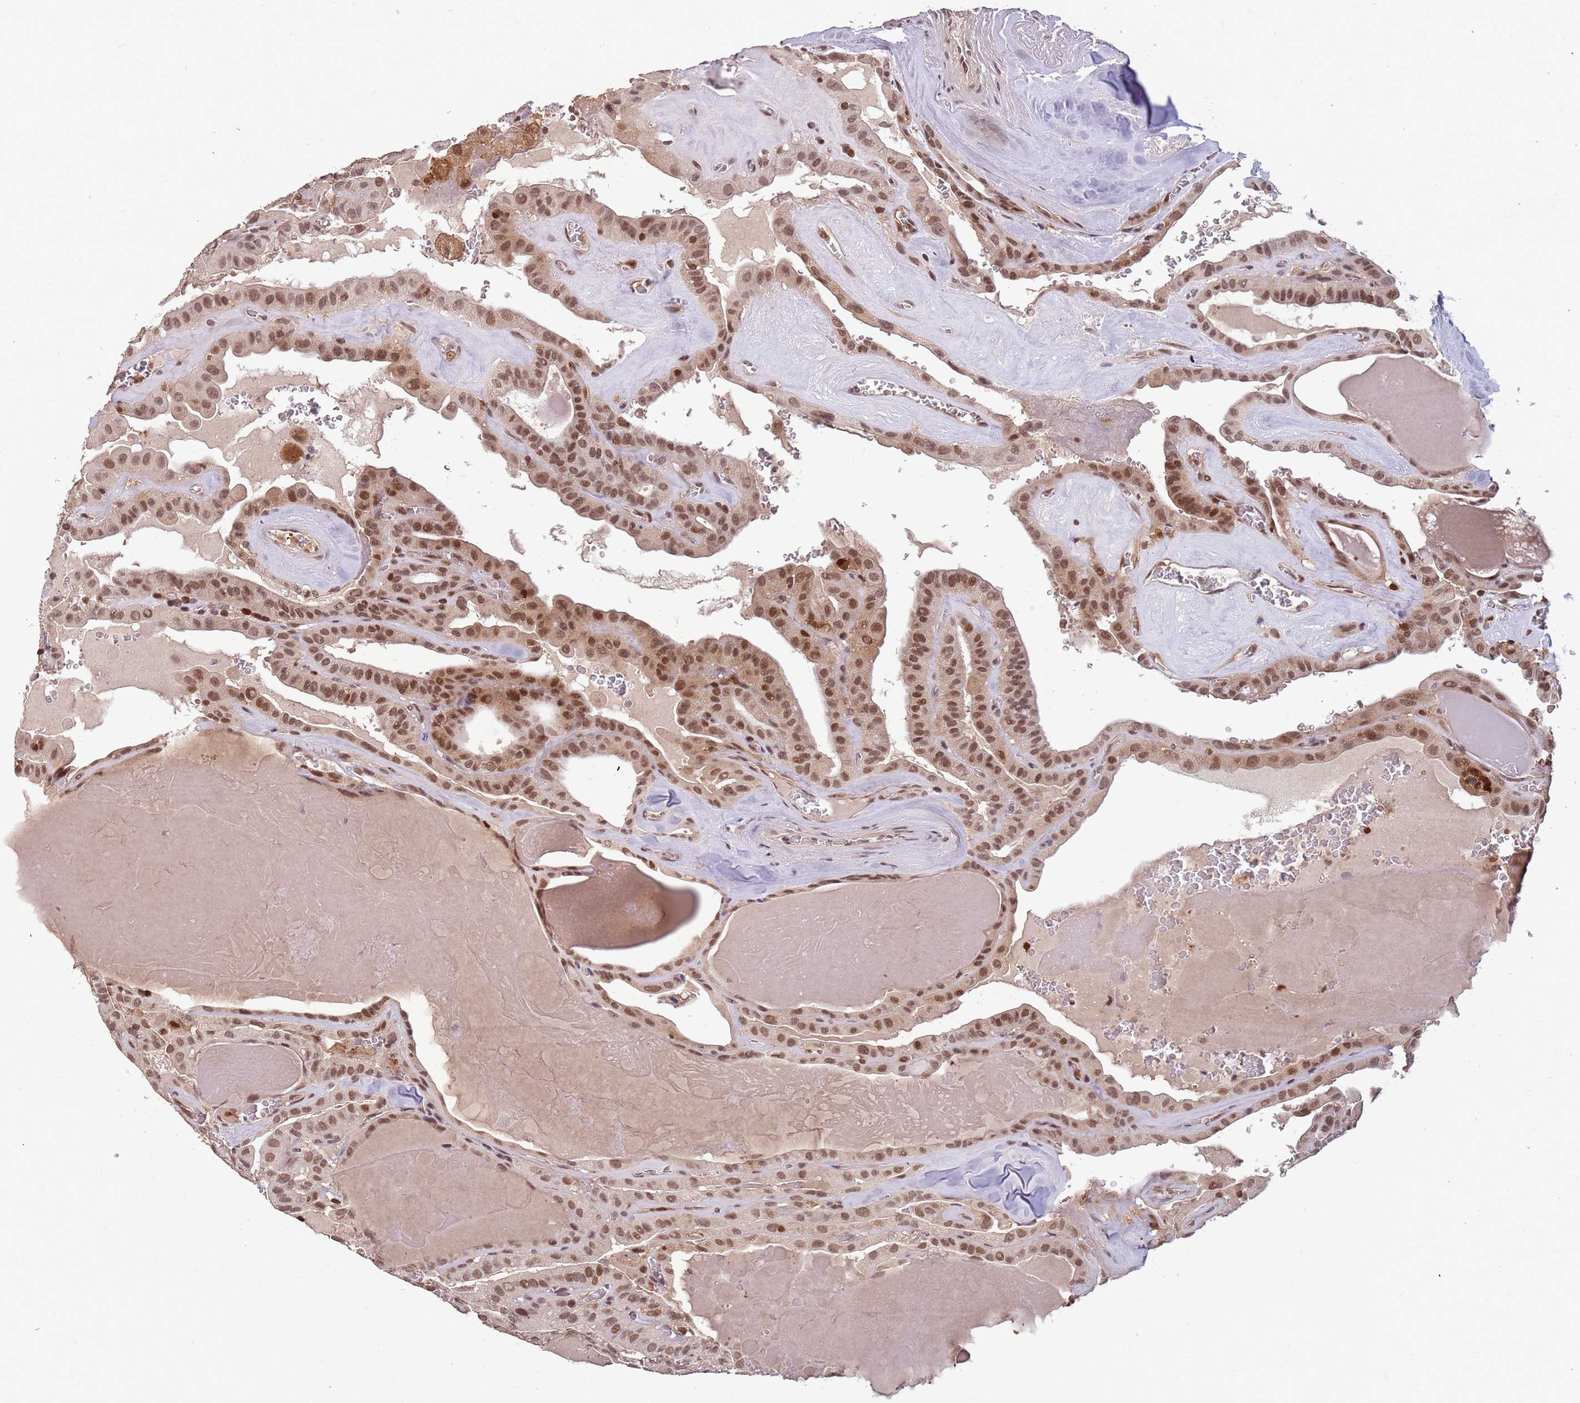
{"staining": {"intensity": "moderate", "quantity": ">75%", "location": "nuclear"}, "tissue": "thyroid cancer", "cell_type": "Tumor cells", "image_type": "cancer", "snomed": [{"axis": "morphology", "description": "Papillary adenocarcinoma, NOS"}, {"axis": "topography", "description": "Thyroid gland"}], "caption": "Immunohistochemical staining of human thyroid papillary adenocarcinoma displays medium levels of moderate nuclear staining in approximately >75% of tumor cells.", "gene": "GBP2", "patient": {"sex": "male", "age": 52}}